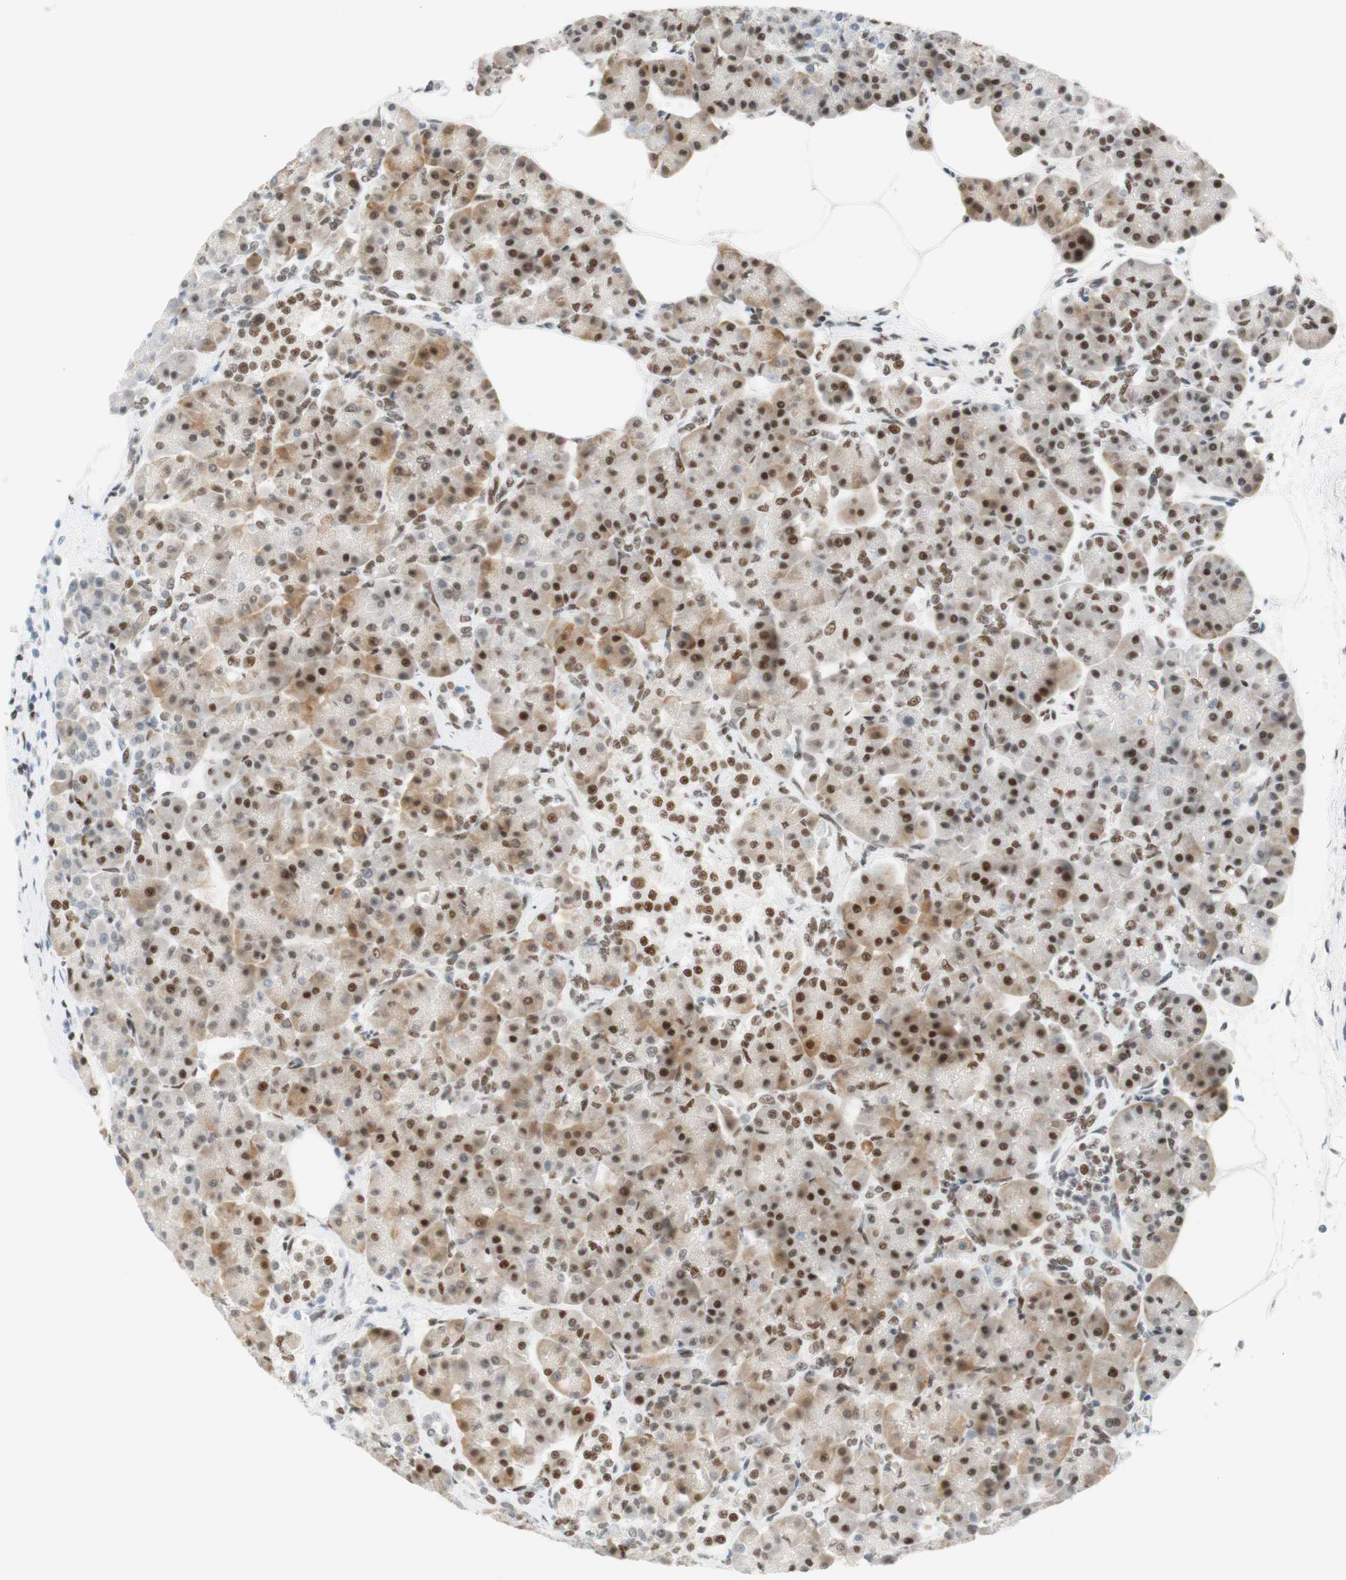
{"staining": {"intensity": "moderate", "quantity": "25%-75%", "location": "cytoplasmic/membranous,nuclear"}, "tissue": "pancreas", "cell_type": "Exocrine glandular cells", "image_type": "normal", "snomed": [{"axis": "morphology", "description": "Normal tissue, NOS"}, {"axis": "topography", "description": "Pancreas"}], "caption": "Immunohistochemistry (IHC) of unremarkable human pancreas exhibits medium levels of moderate cytoplasmic/membranous,nuclear expression in approximately 25%-75% of exocrine glandular cells.", "gene": "RNF20", "patient": {"sex": "female", "age": 70}}